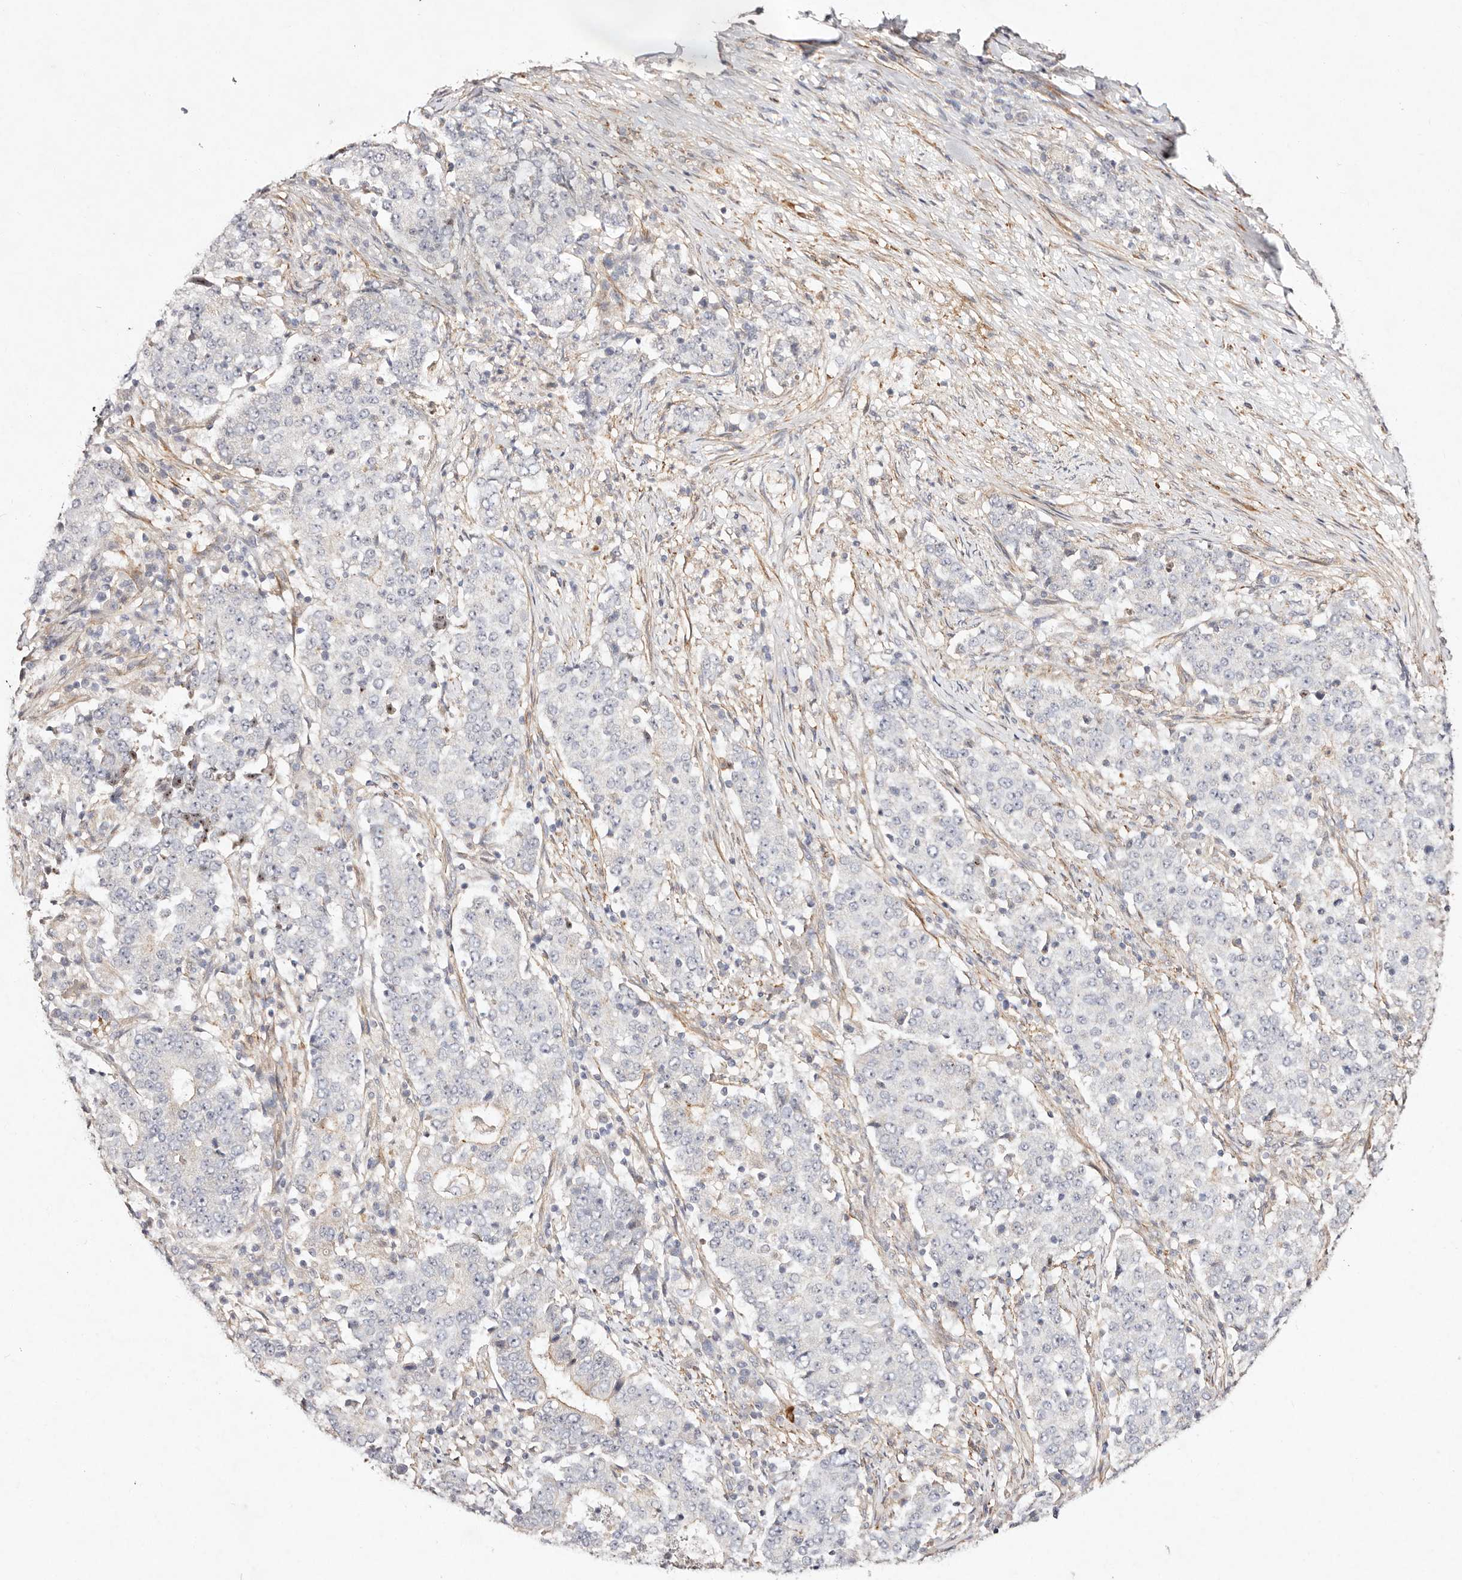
{"staining": {"intensity": "negative", "quantity": "none", "location": "none"}, "tissue": "stomach cancer", "cell_type": "Tumor cells", "image_type": "cancer", "snomed": [{"axis": "morphology", "description": "Adenocarcinoma, NOS"}, {"axis": "topography", "description": "Stomach"}], "caption": "This is a histopathology image of immunohistochemistry staining of stomach cancer, which shows no expression in tumor cells. (Brightfield microscopy of DAB immunohistochemistry at high magnification).", "gene": "MTMR11", "patient": {"sex": "male", "age": 59}}